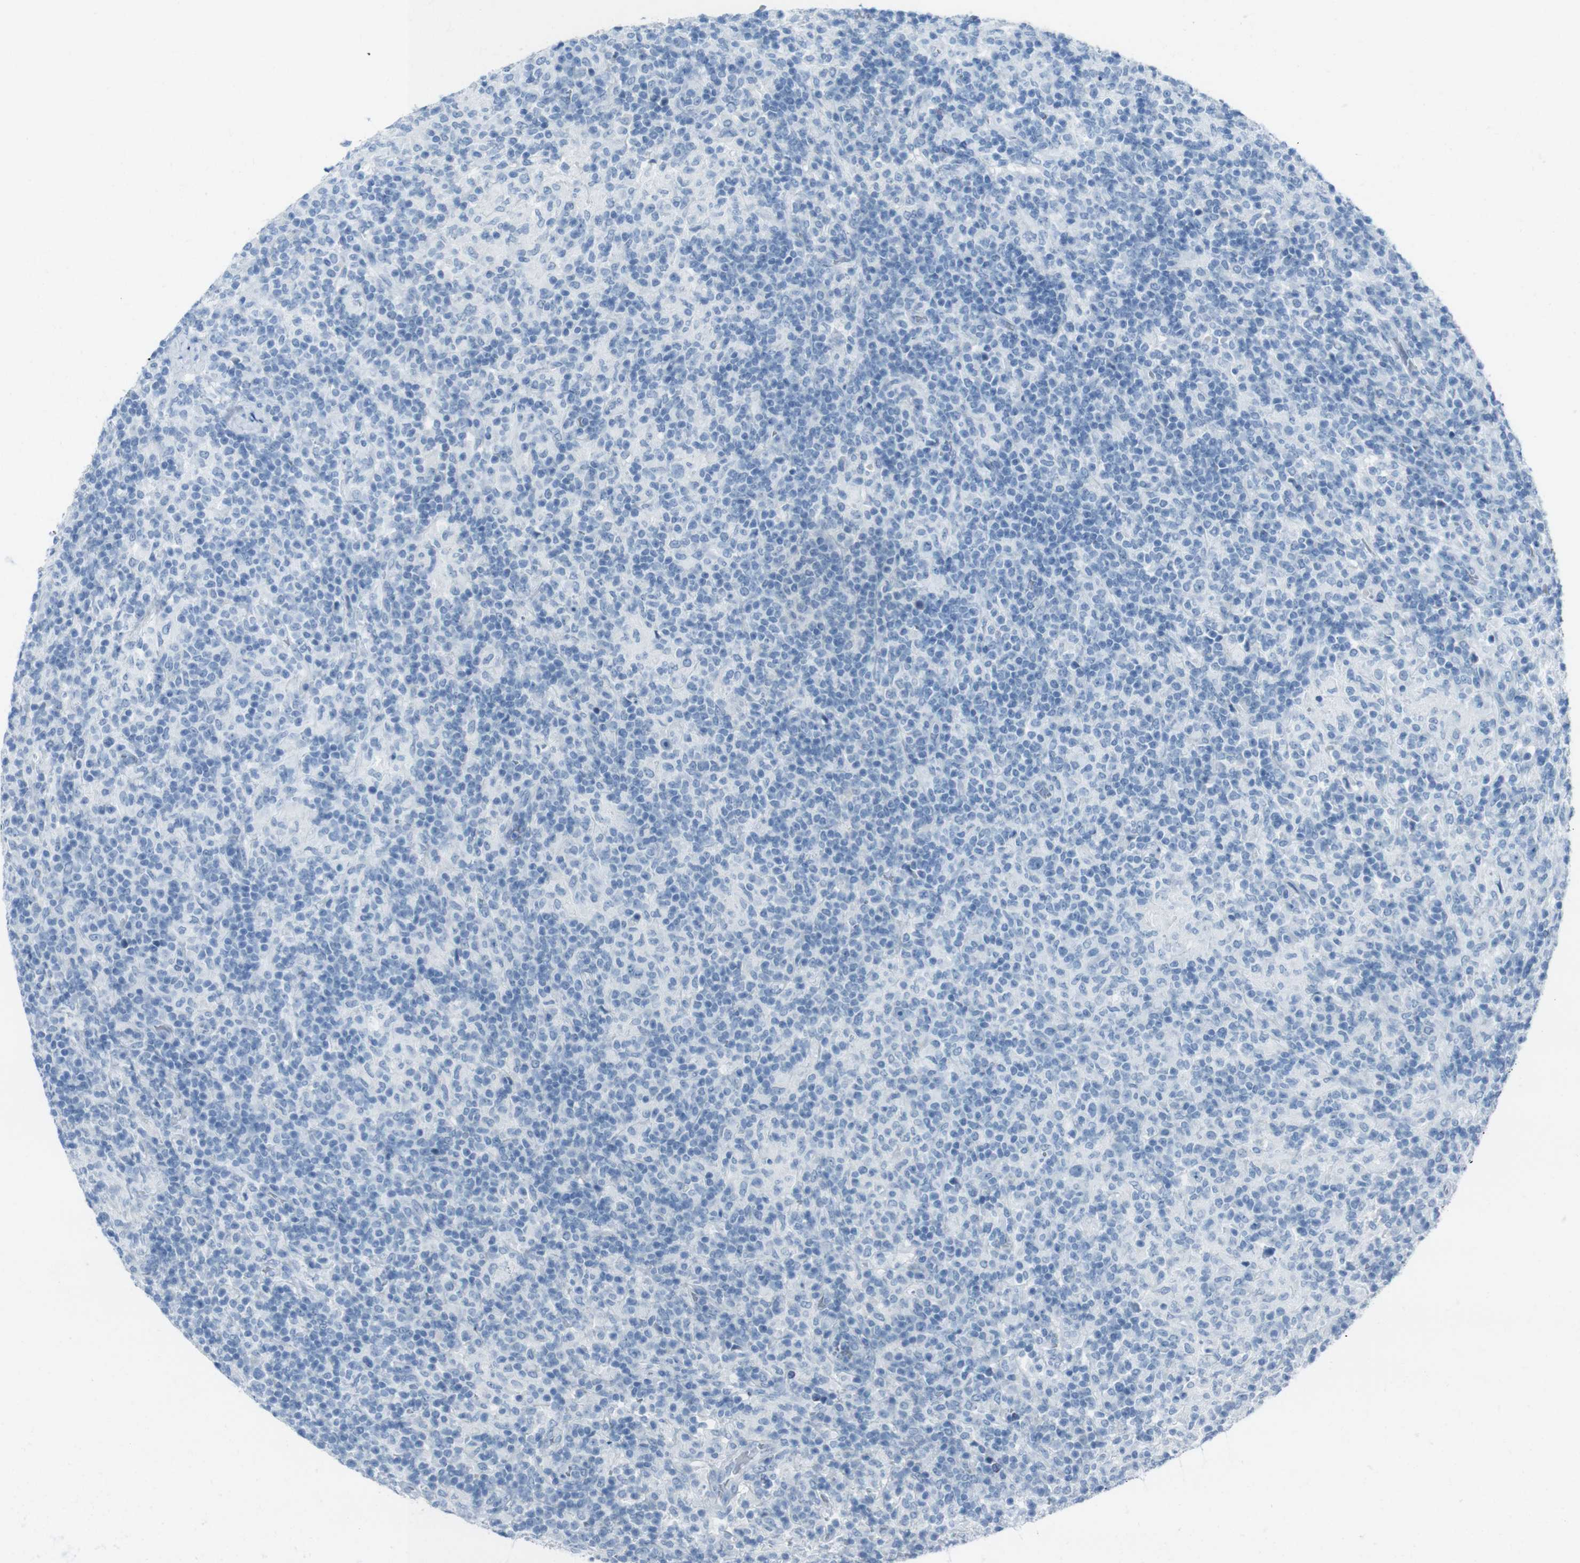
{"staining": {"intensity": "negative", "quantity": "none", "location": "none"}, "tissue": "lymphoma", "cell_type": "Tumor cells", "image_type": "cancer", "snomed": [{"axis": "morphology", "description": "Hodgkin's disease, NOS"}, {"axis": "topography", "description": "Lymph node"}], "caption": "Histopathology image shows no significant protein positivity in tumor cells of Hodgkin's disease.", "gene": "TMEM207", "patient": {"sex": "male", "age": 70}}